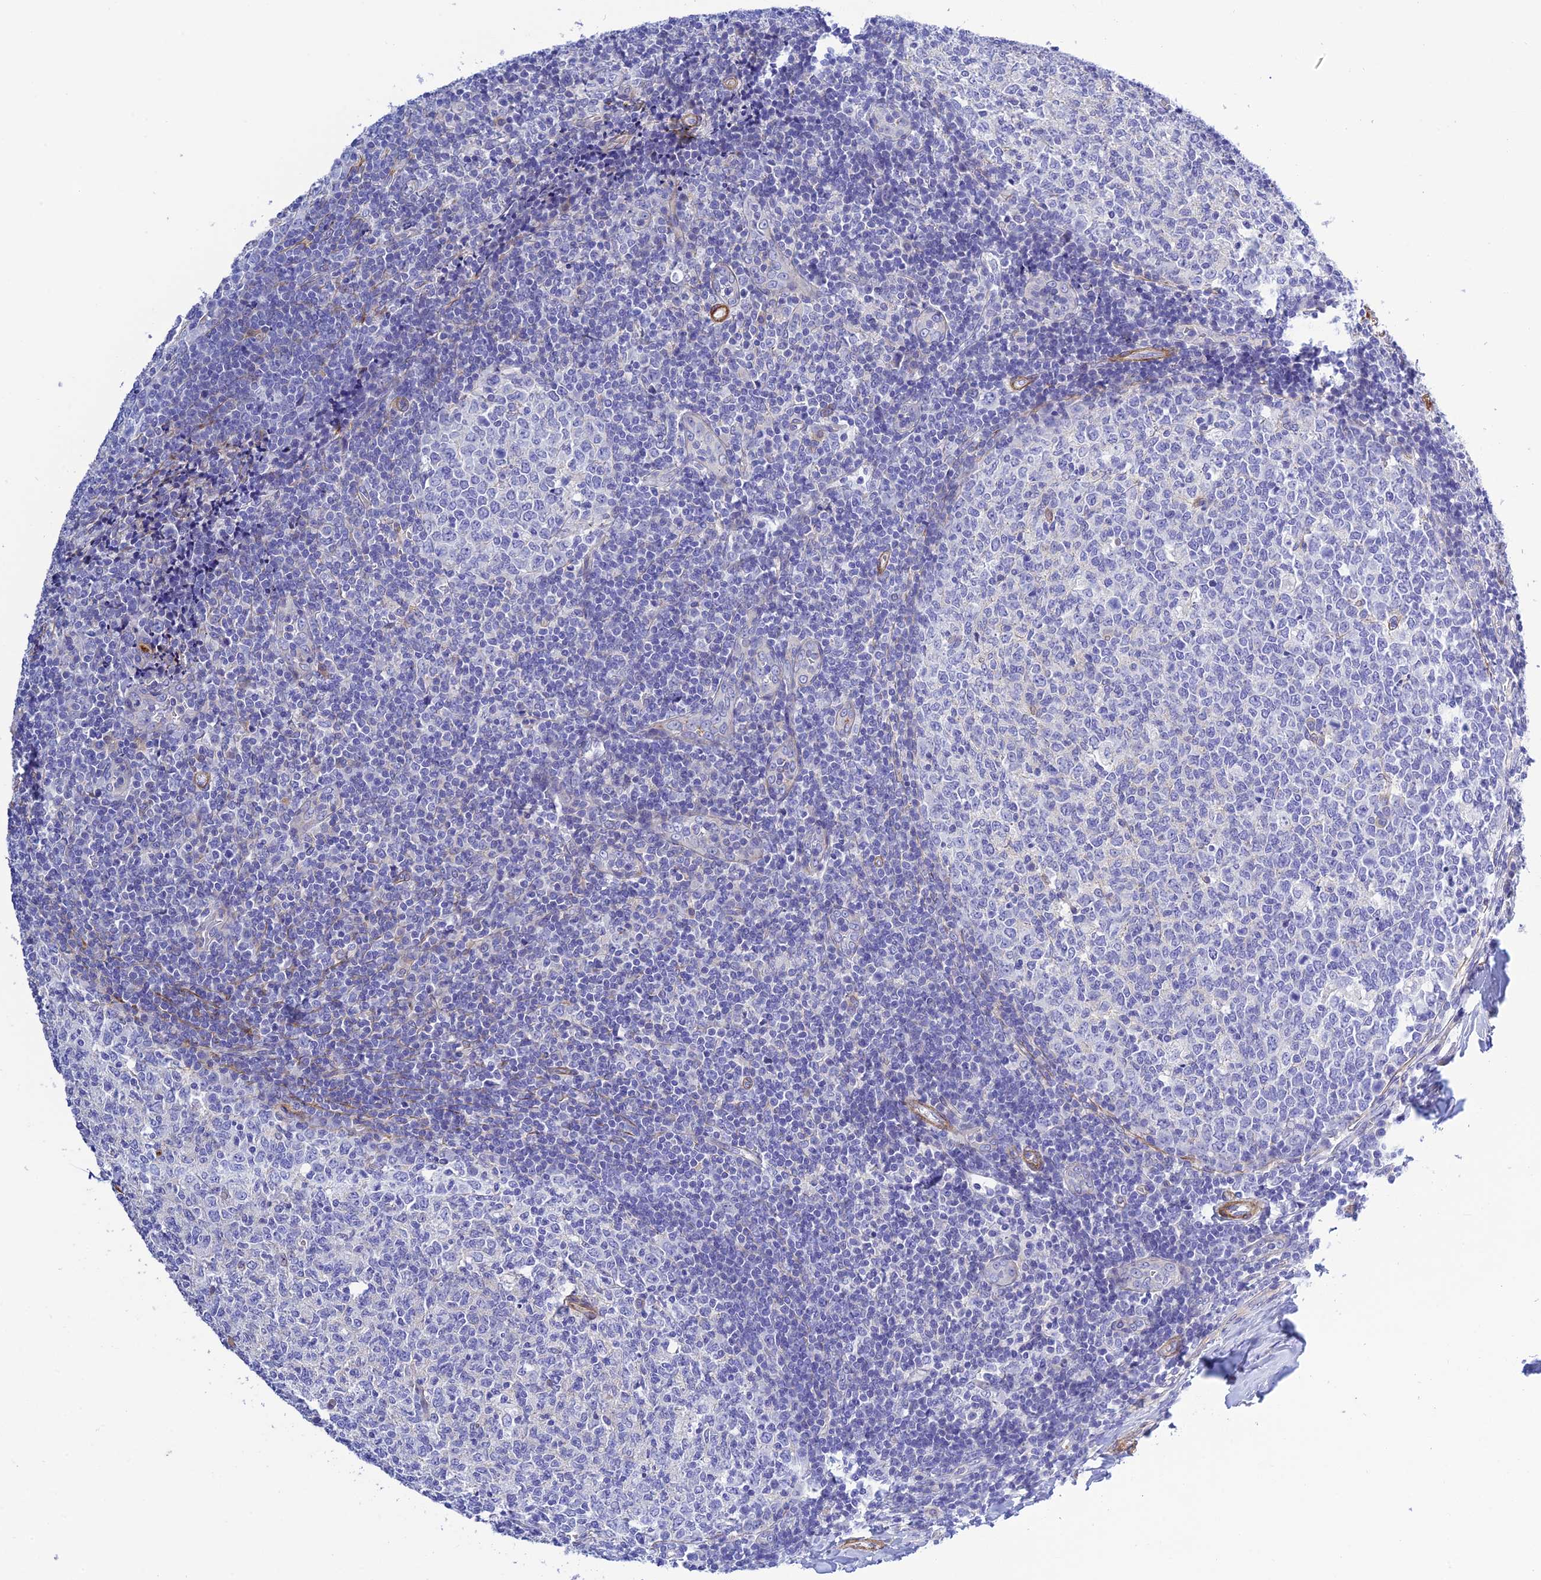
{"staining": {"intensity": "negative", "quantity": "none", "location": "none"}, "tissue": "tonsil", "cell_type": "Germinal center cells", "image_type": "normal", "snomed": [{"axis": "morphology", "description": "Normal tissue, NOS"}, {"axis": "topography", "description": "Tonsil"}], "caption": "Germinal center cells are negative for protein expression in unremarkable human tonsil. (DAB immunohistochemistry (IHC), high magnification).", "gene": "ZDHHC16", "patient": {"sex": "female", "age": 19}}